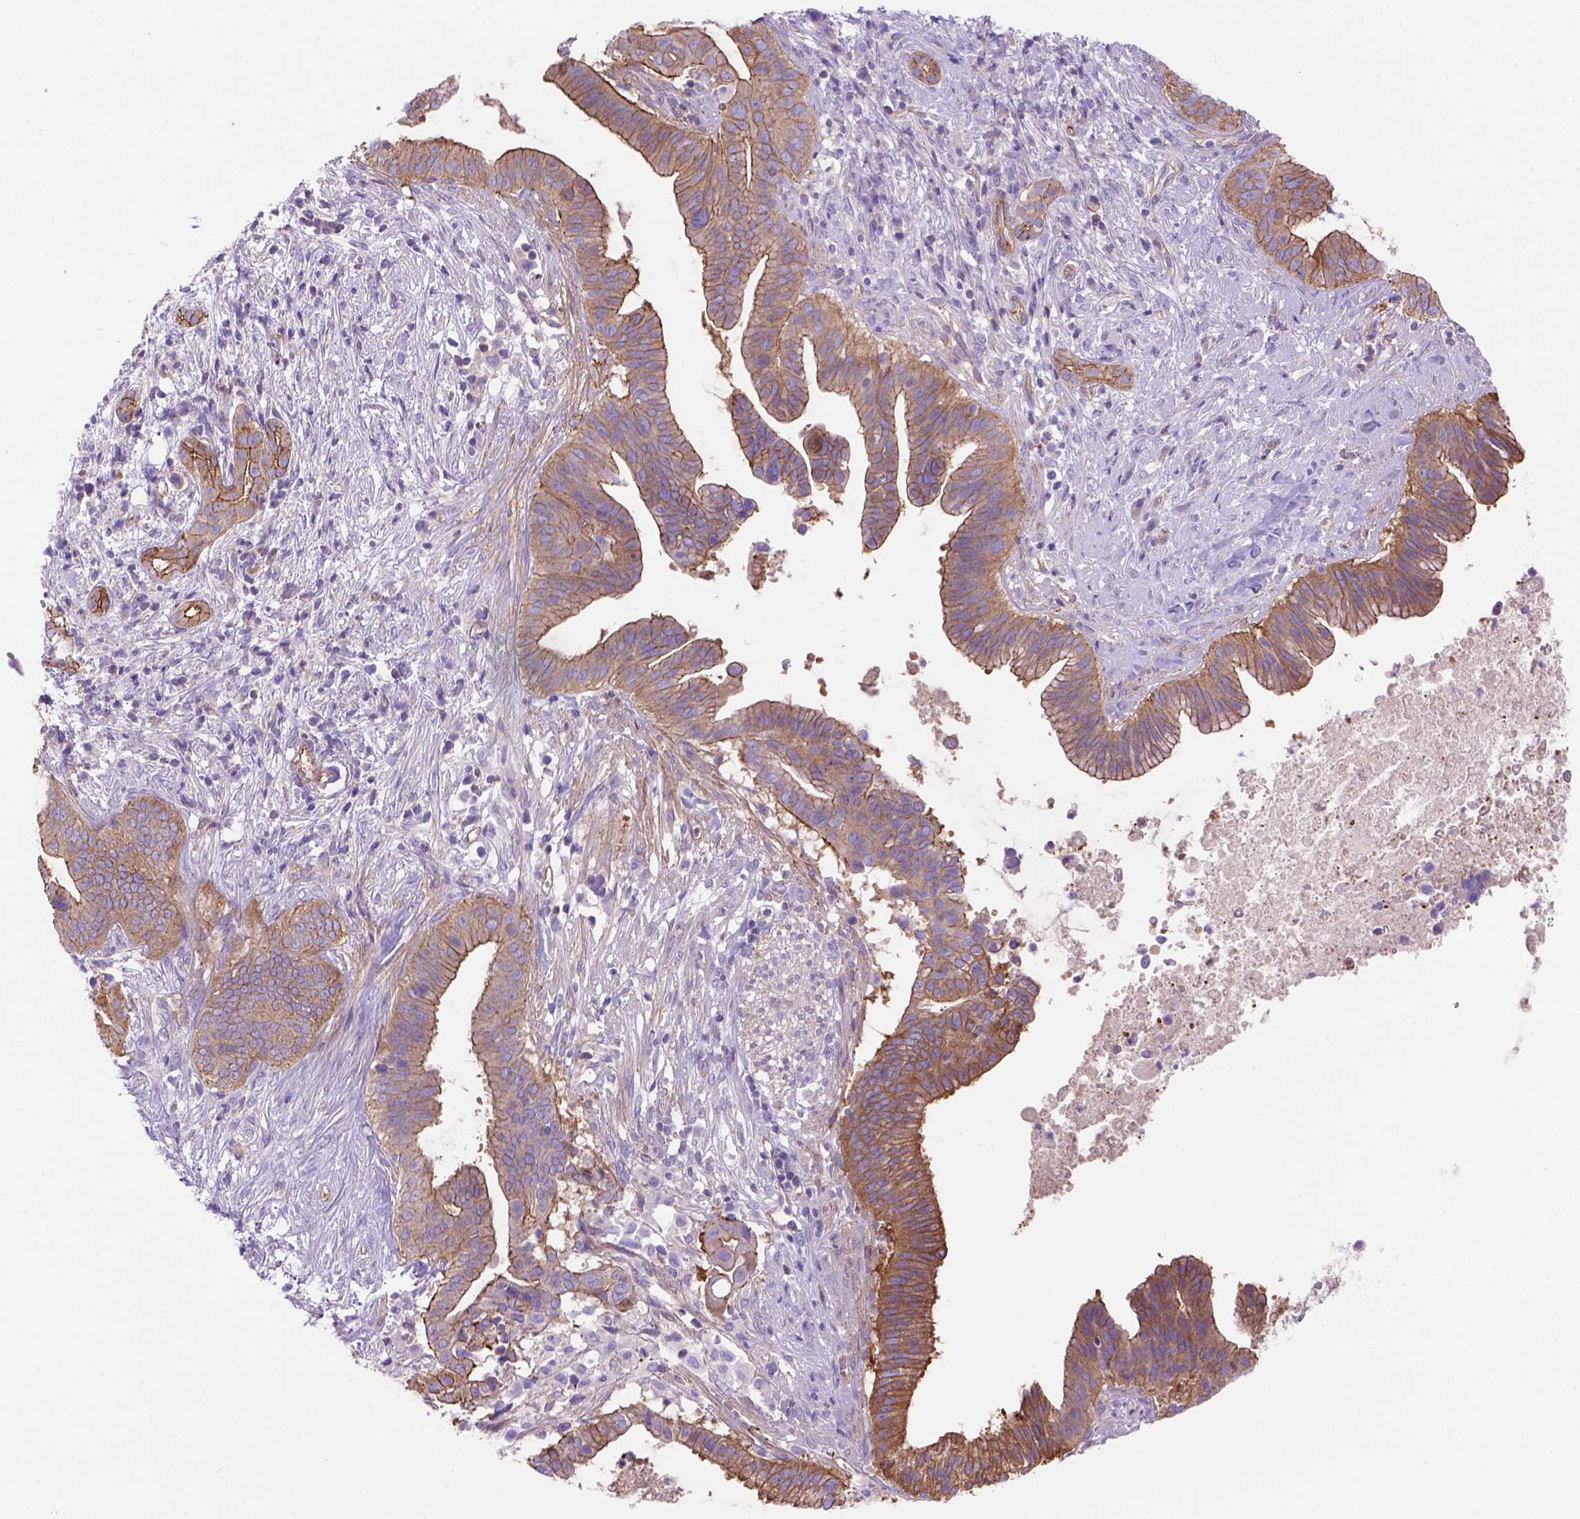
{"staining": {"intensity": "strong", "quantity": ">75%", "location": "cytoplasmic/membranous"}, "tissue": "pancreatic cancer", "cell_type": "Tumor cells", "image_type": "cancer", "snomed": [{"axis": "morphology", "description": "Adenocarcinoma, NOS"}, {"axis": "topography", "description": "Pancreas"}], "caption": "A high-resolution photomicrograph shows IHC staining of pancreatic cancer, which exhibits strong cytoplasmic/membranous staining in about >75% of tumor cells.", "gene": "PEX12", "patient": {"sex": "male", "age": 61}}